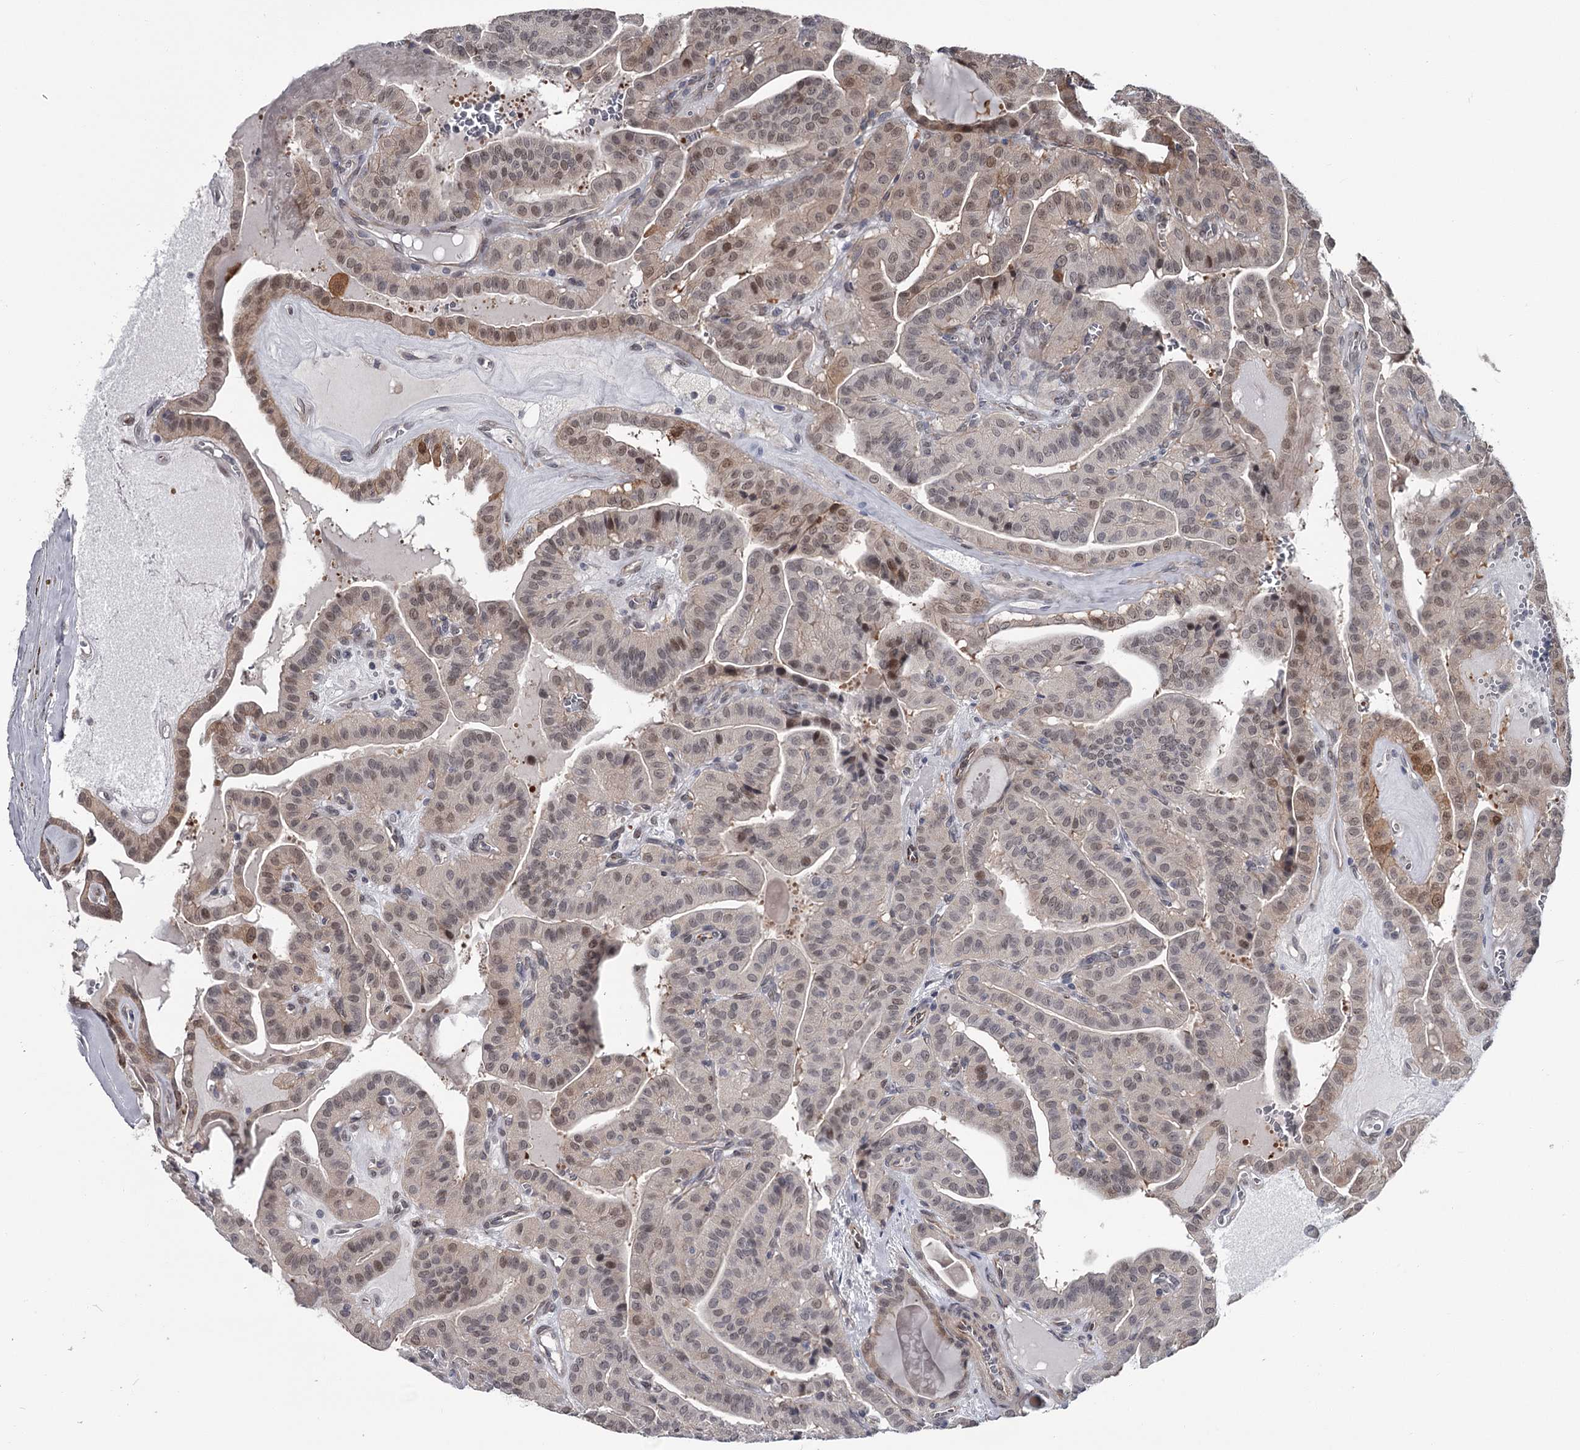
{"staining": {"intensity": "weak", "quantity": ">75%", "location": "nuclear"}, "tissue": "thyroid cancer", "cell_type": "Tumor cells", "image_type": "cancer", "snomed": [{"axis": "morphology", "description": "Papillary adenocarcinoma, NOS"}, {"axis": "topography", "description": "Thyroid gland"}], "caption": "Immunohistochemical staining of papillary adenocarcinoma (thyroid) displays weak nuclear protein staining in approximately >75% of tumor cells. The protein of interest is stained brown, and the nuclei are stained in blue (DAB IHC with brightfield microscopy, high magnification).", "gene": "PRPF40B", "patient": {"sex": "male", "age": 52}}